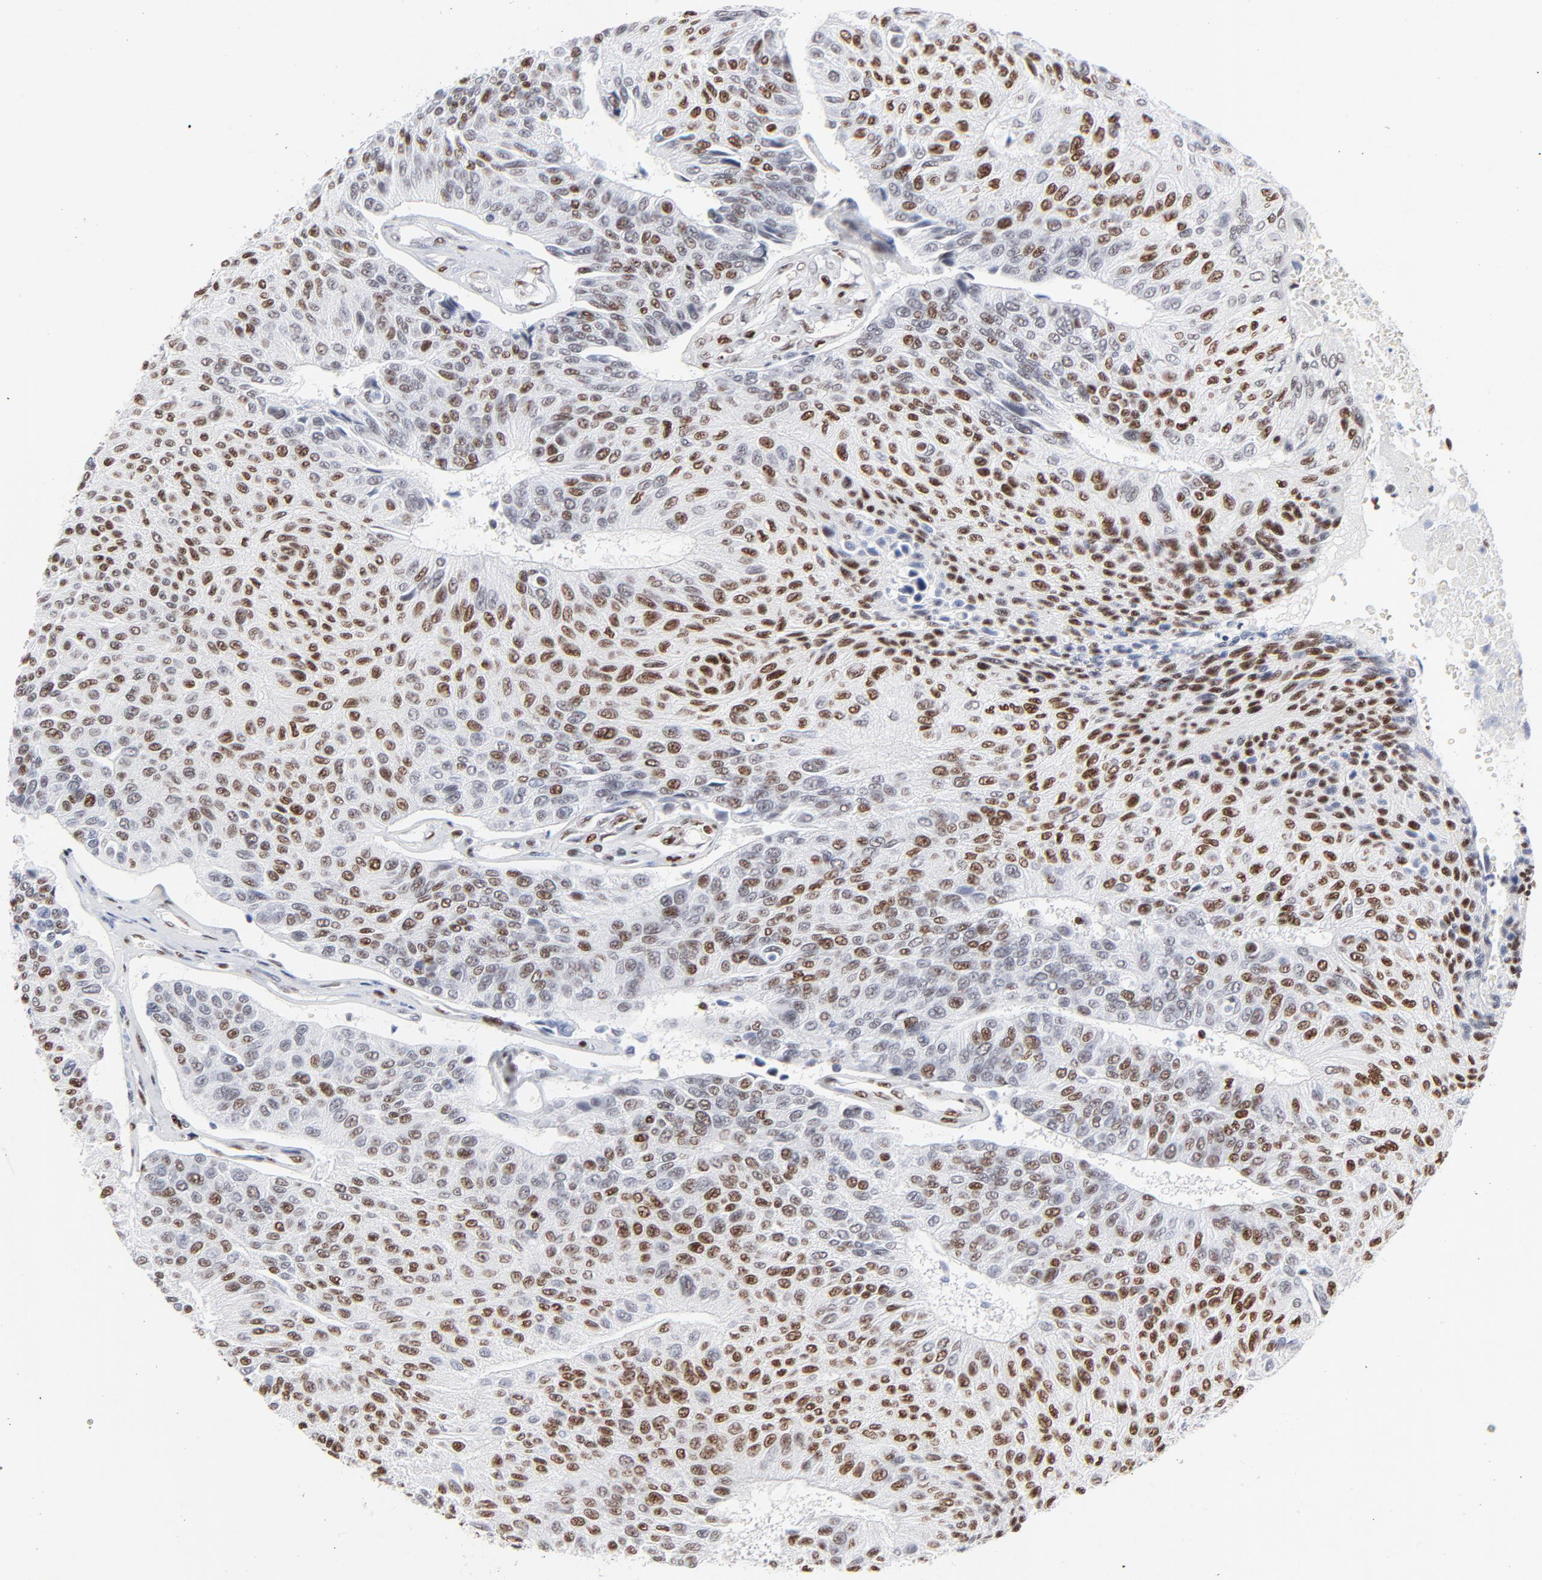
{"staining": {"intensity": "moderate", "quantity": "25%-75%", "location": "nuclear"}, "tissue": "urothelial cancer", "cell_type": "Tumor cells", "image_type": "cancer", "snomed": [{"axis": "morphology", "description": "Urothelial carcinoma, High grade"}, {"axis": "topography", "description": "Urinary bladder"}], "caption": "Immunohistochemistry (IHC) photomicrograph of neoplastic tissue: high-grade urothelial carcinoma stained using IHC reveals medium levels of moderate protein expression localized specifically in the nuclear of tumor cells, appearing as a nuclear brown color.", "gene": "CREB1", "patient": {"sex": "male", "age": 66}}